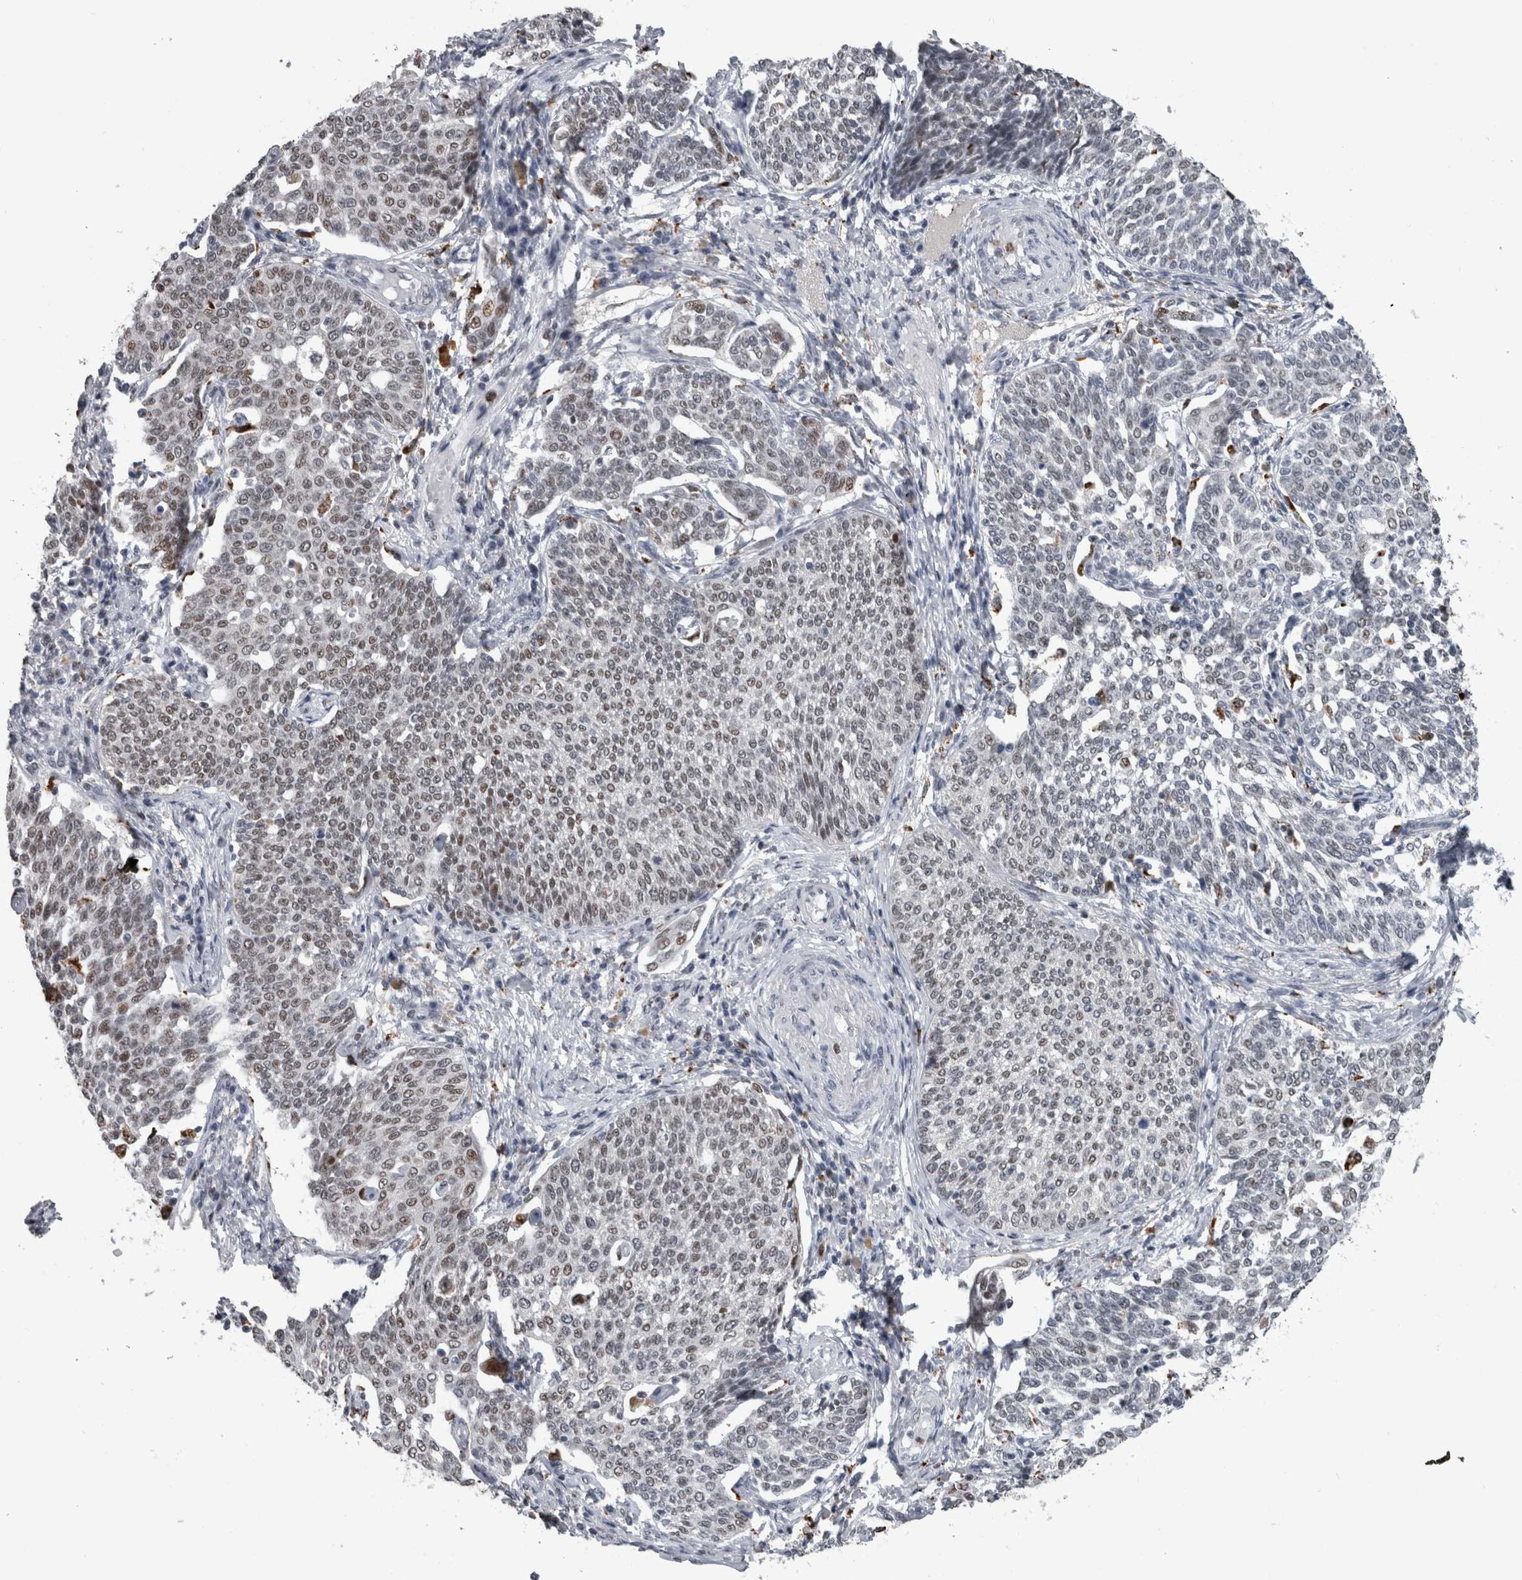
{"staining": {"intensity": "weak", "quantity": ">75%", "location": "nuclear"}, "tissue": "cervical cancer", "cell_type": "Tumor cells", "image_type": "cancer", "snomed": [{"axis": "morphology", "description": "Squamous cell carcinoma, NOS"}, {"axis": "topography", "description": "Cervix"}], "caption": "Tumor cells reveal low levels of weak nuclear positivity in approximately >75% of cells in human squamous cell carcinoma (cervical). (DAB = brown stain, brightfield microscopy at high magnification).", "gene": "POLD2", "patient": {"sex": "female", "age": 34}}